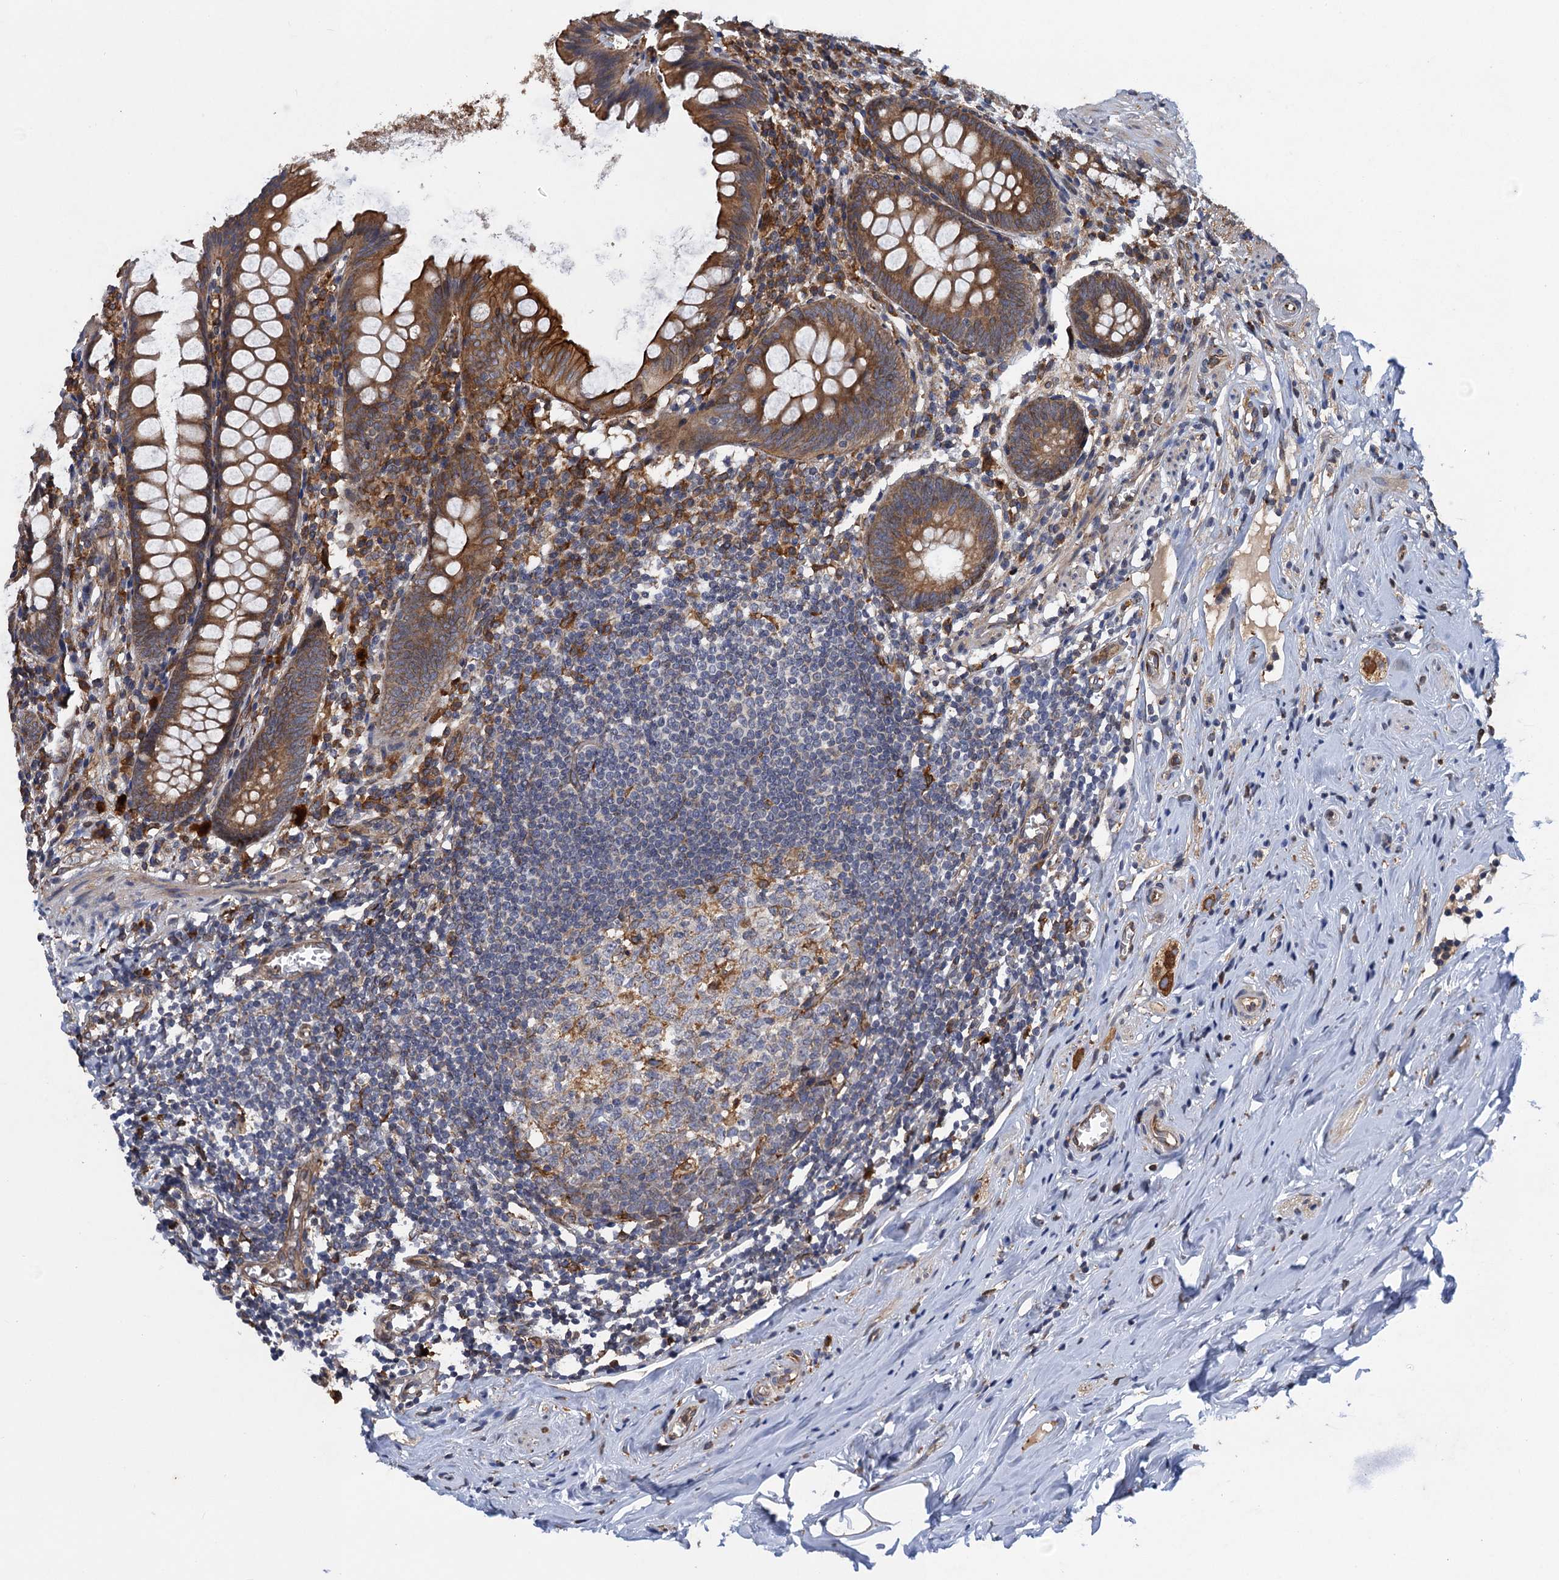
{"staining": {"intensity": "moderate", "quantity": ">75%", "location": "cytoplasmic/membranous"}, "tissue": "appendix", "cell_type": "Glandular cells", "image_type": "normal", "snomed": [{"axis": "morphology", "description": "Normal tissue, NOS"}, {"axis": "topography", "description": "Appendix"}], "caption": "An IHC histopathology image of unremarkable tissue is shown. Protein staining in brown shows moderate cytoplasmic/membranous positivity in appendix within glandular cells.", "gene": "ARMC5", "patient": {"sex": "female", "age": 51}}